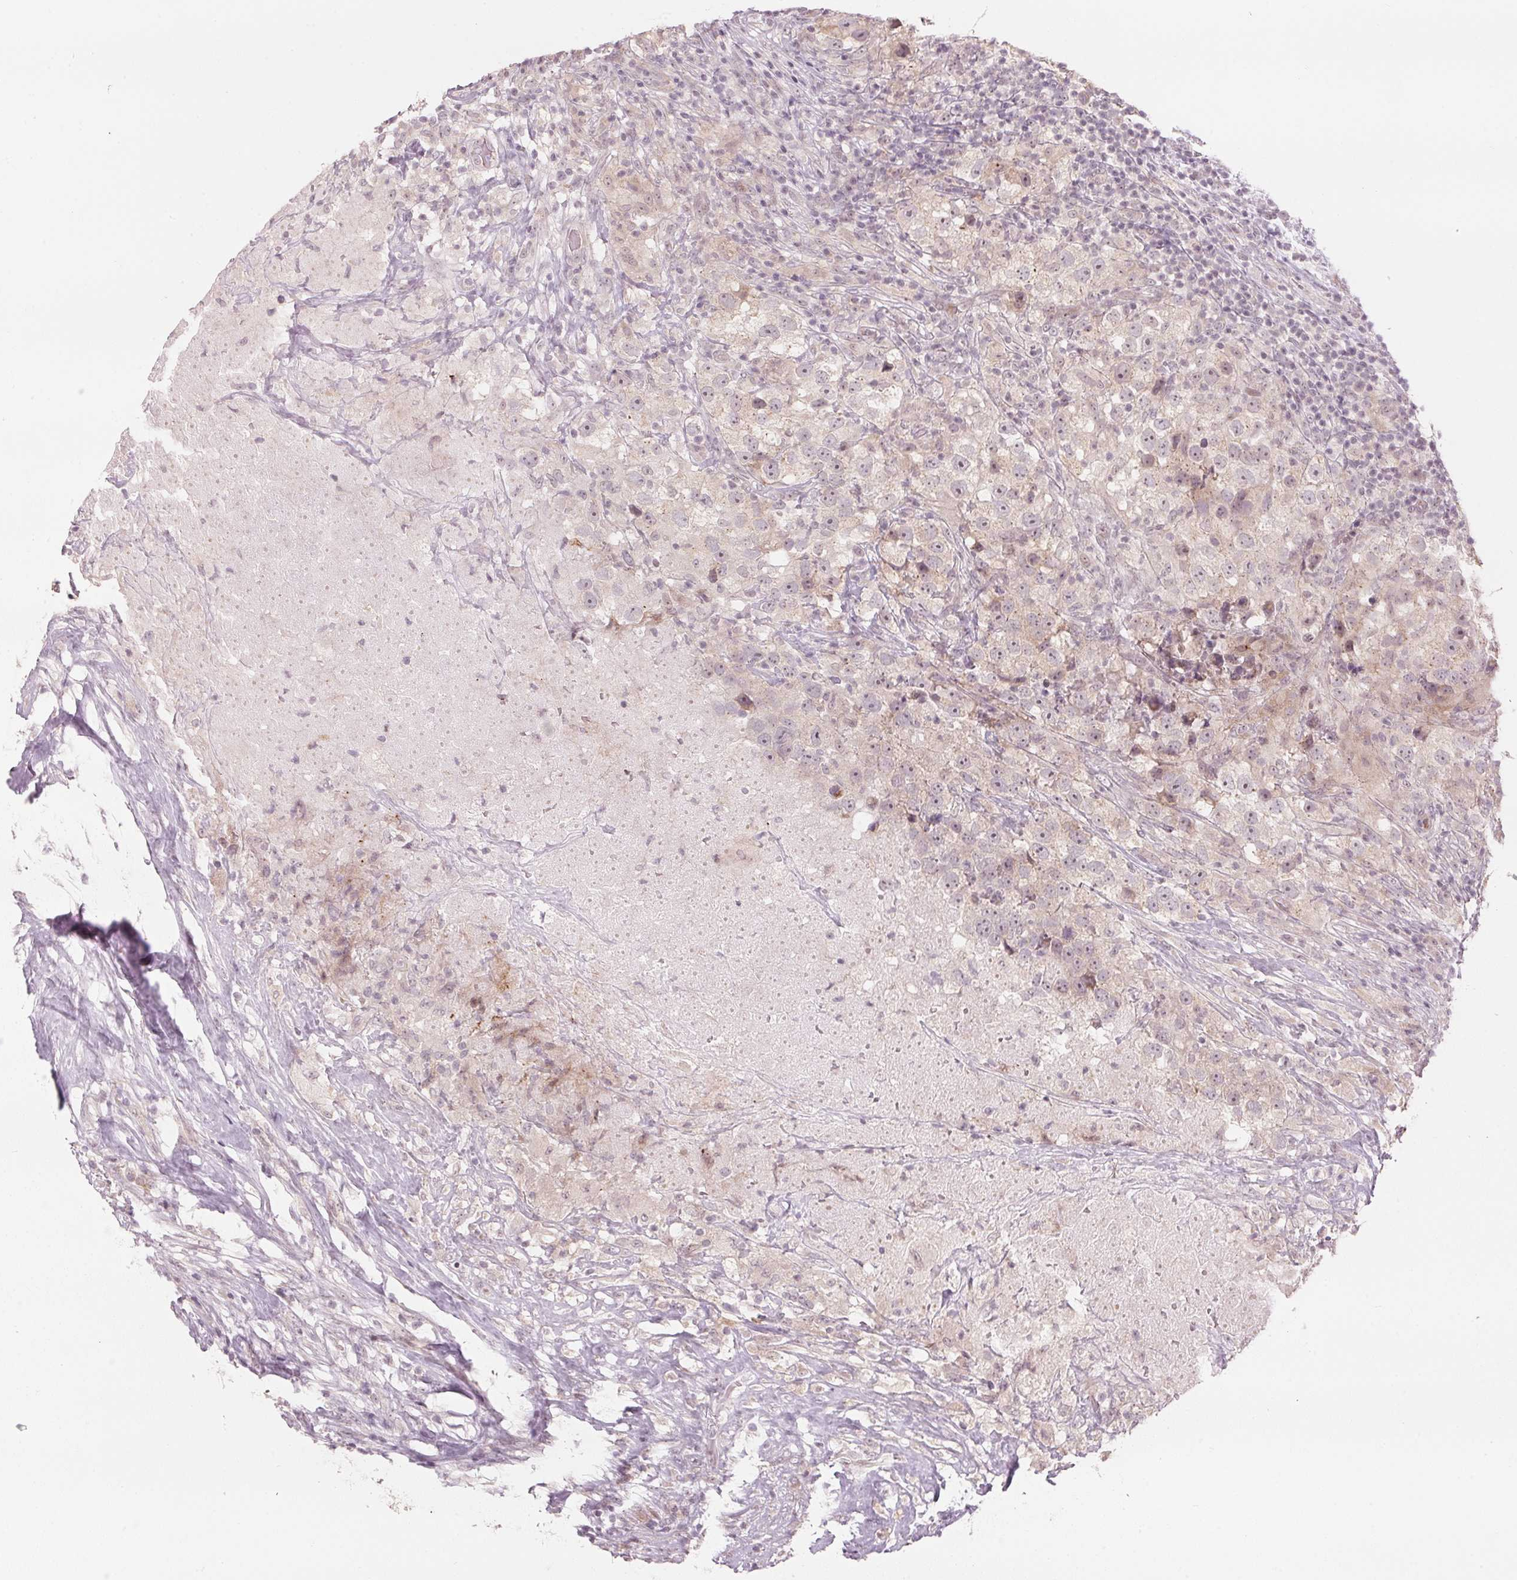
{"staining": {"intensity": "weak", "quantity": "<25%", "location": "cytoplasmic/membranous"}, "tissue": "testis cancer", "cell_type": "Tumor cells", "image_type": "cancer", "snomed": [{"axis": "morphology", "description": "Seminoma, NOS"}, {"axis": "topography", "description": "Testis"}], "caption": "High power microscopy photomicrograph of an immunohistochemistry histopathology image of testis seminoma, revealing no significant positivity in tumor cells.", "gene": "TMED6", "patient": {"sex": "male", "age": 46}}